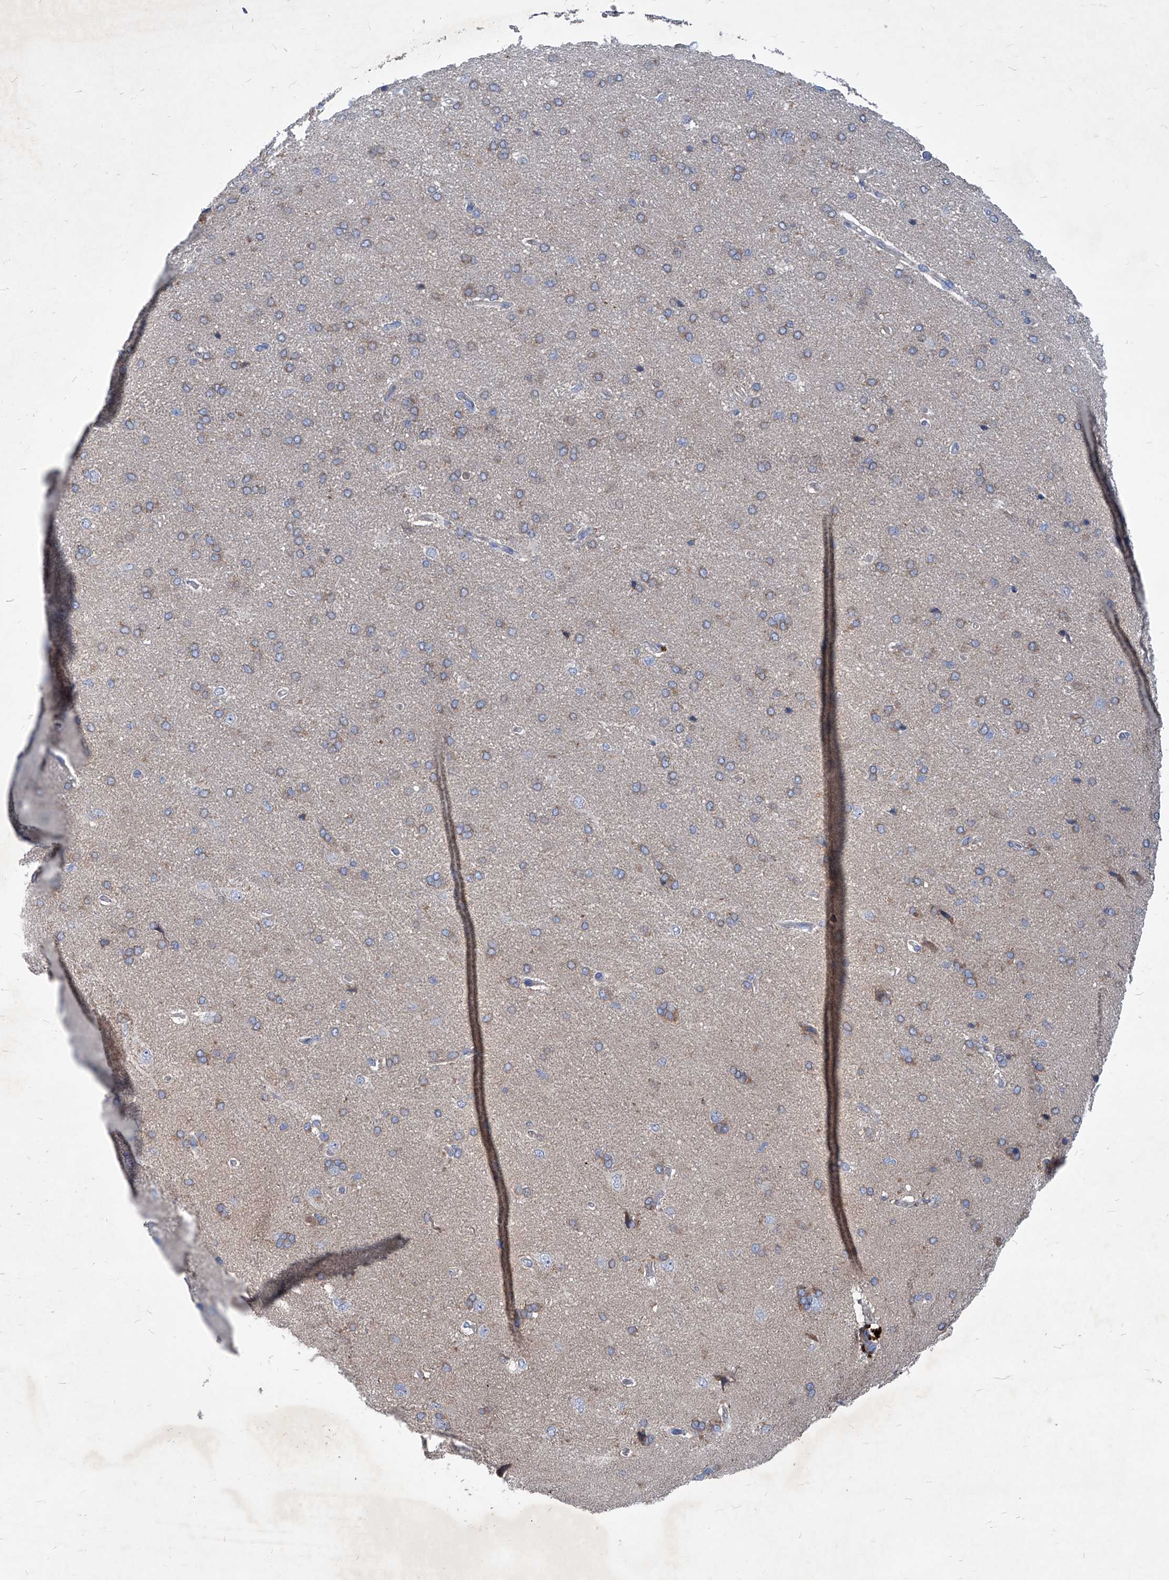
{"staining": {"intensity": "negative", "quantity": "none", "location": "none"}, "tissue": "cerebral cortex", "cell_type": "Endothelial cells", "image_type": "normal", "snomed": [{"axis": "morphology", "description": "Normal tissue, NOS"}, {"axis": "topography", "description": "Cerebral cortex"}], "caption": "Immunohistochemical staining of benign cerebral cortex exhibits no significant staining in endothelial cells.", "gene": "EPHA8", "patient": {"sex": "male", "age": 62}}